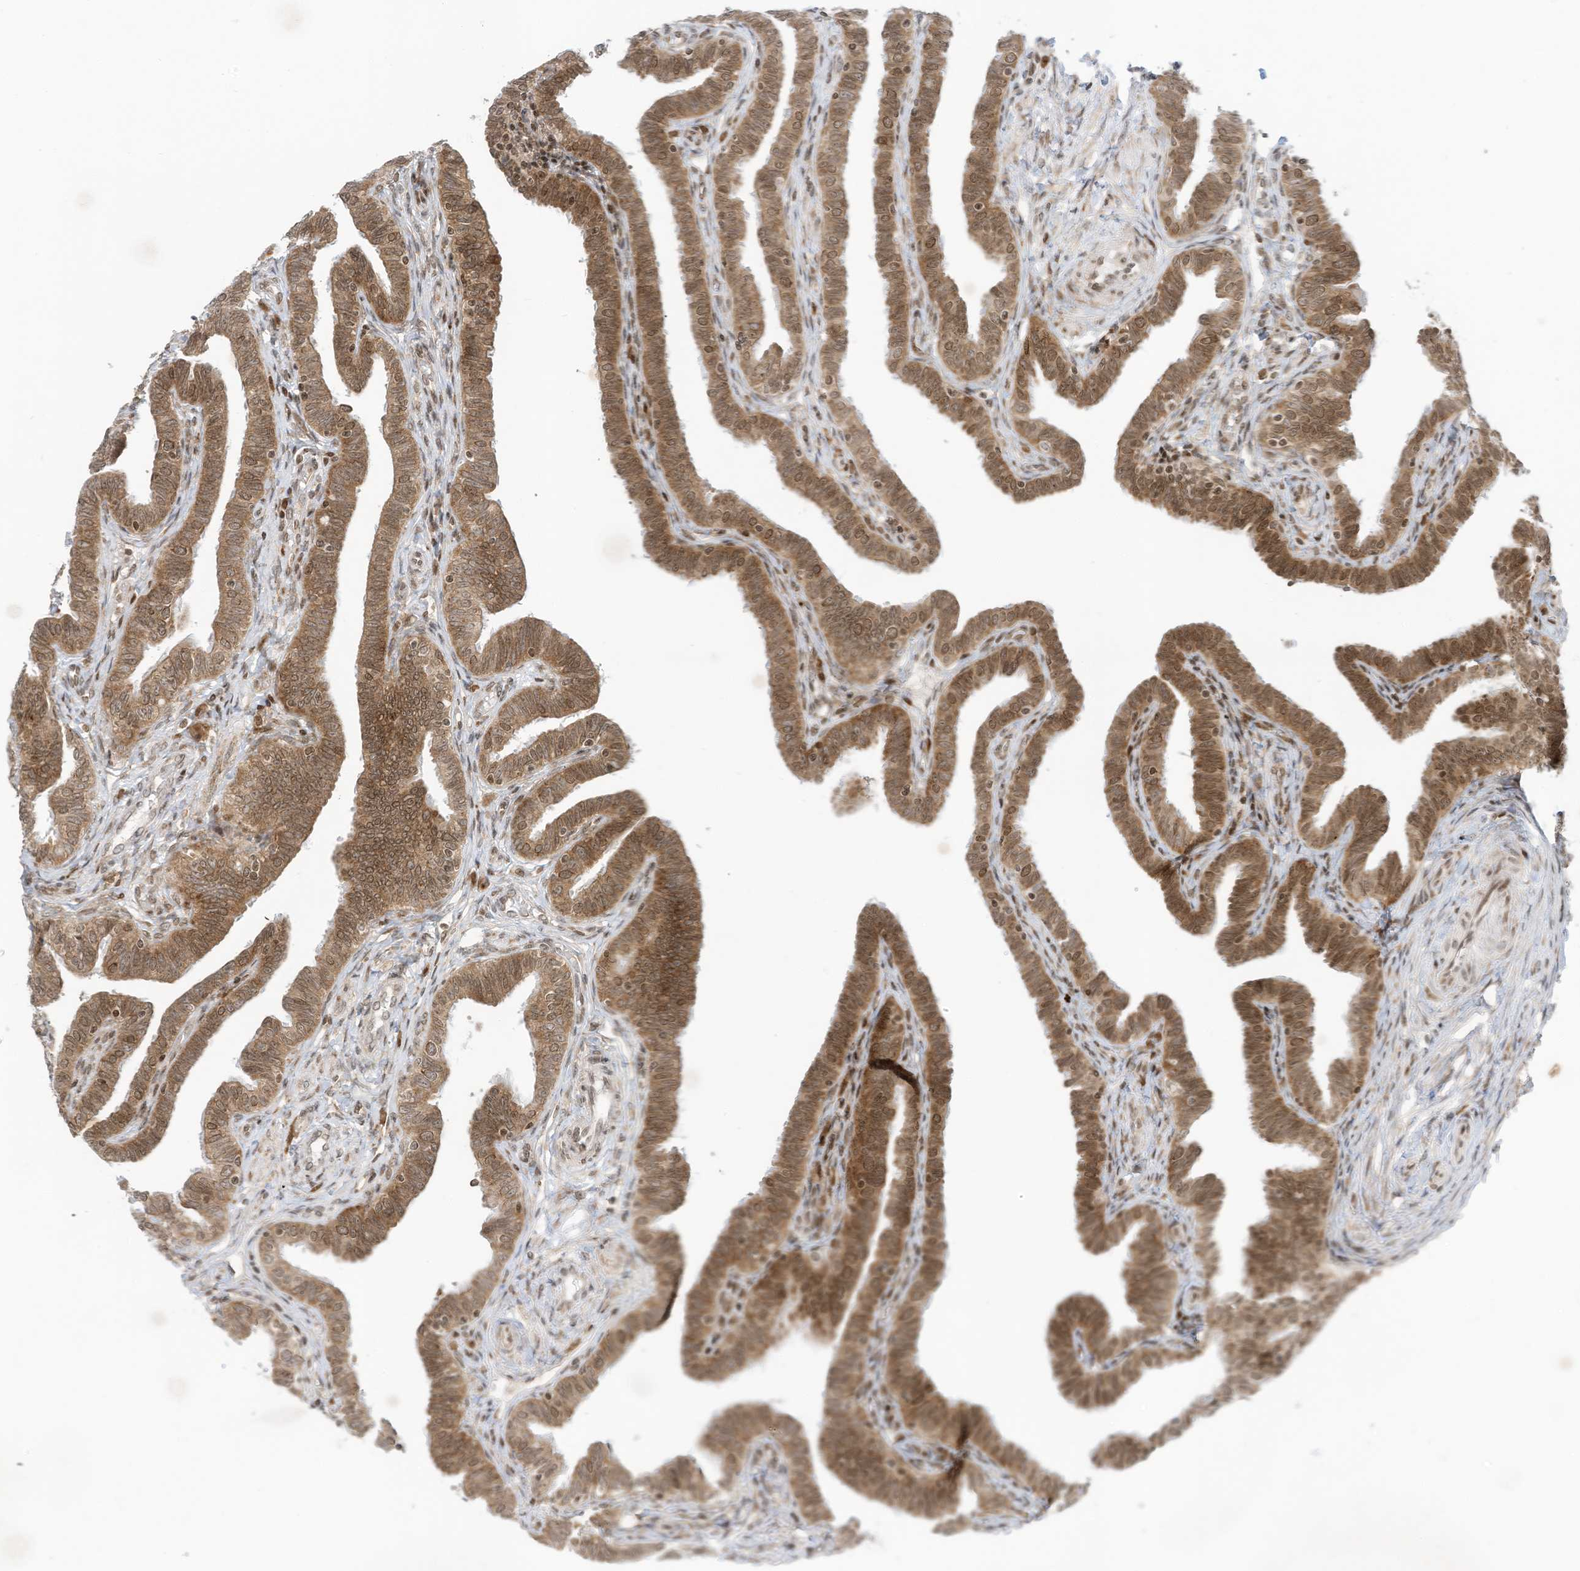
{"staining": {"intensity": "moderate", "quantity": ">75%", "location": "cytoplasmic/membranous,nuclear"}, "tissue": "fallopian tube", "cell_type": "Glandular cells", "image_type": "normal", "snomed": [{"axis": "morphology", "description": "Normal tissue, NOS"}, {"axis": "topography", "description": "Fallopian tube"}], "caption": "Fallopian tube stained with immunohistochemistry (IHC) demonstrates moderate cytoplasmic/membranous,nuclear positivity in about >75% of glandular cells.", "gene": "EDF1", "patient": {"sex": "female", "age": 39}}